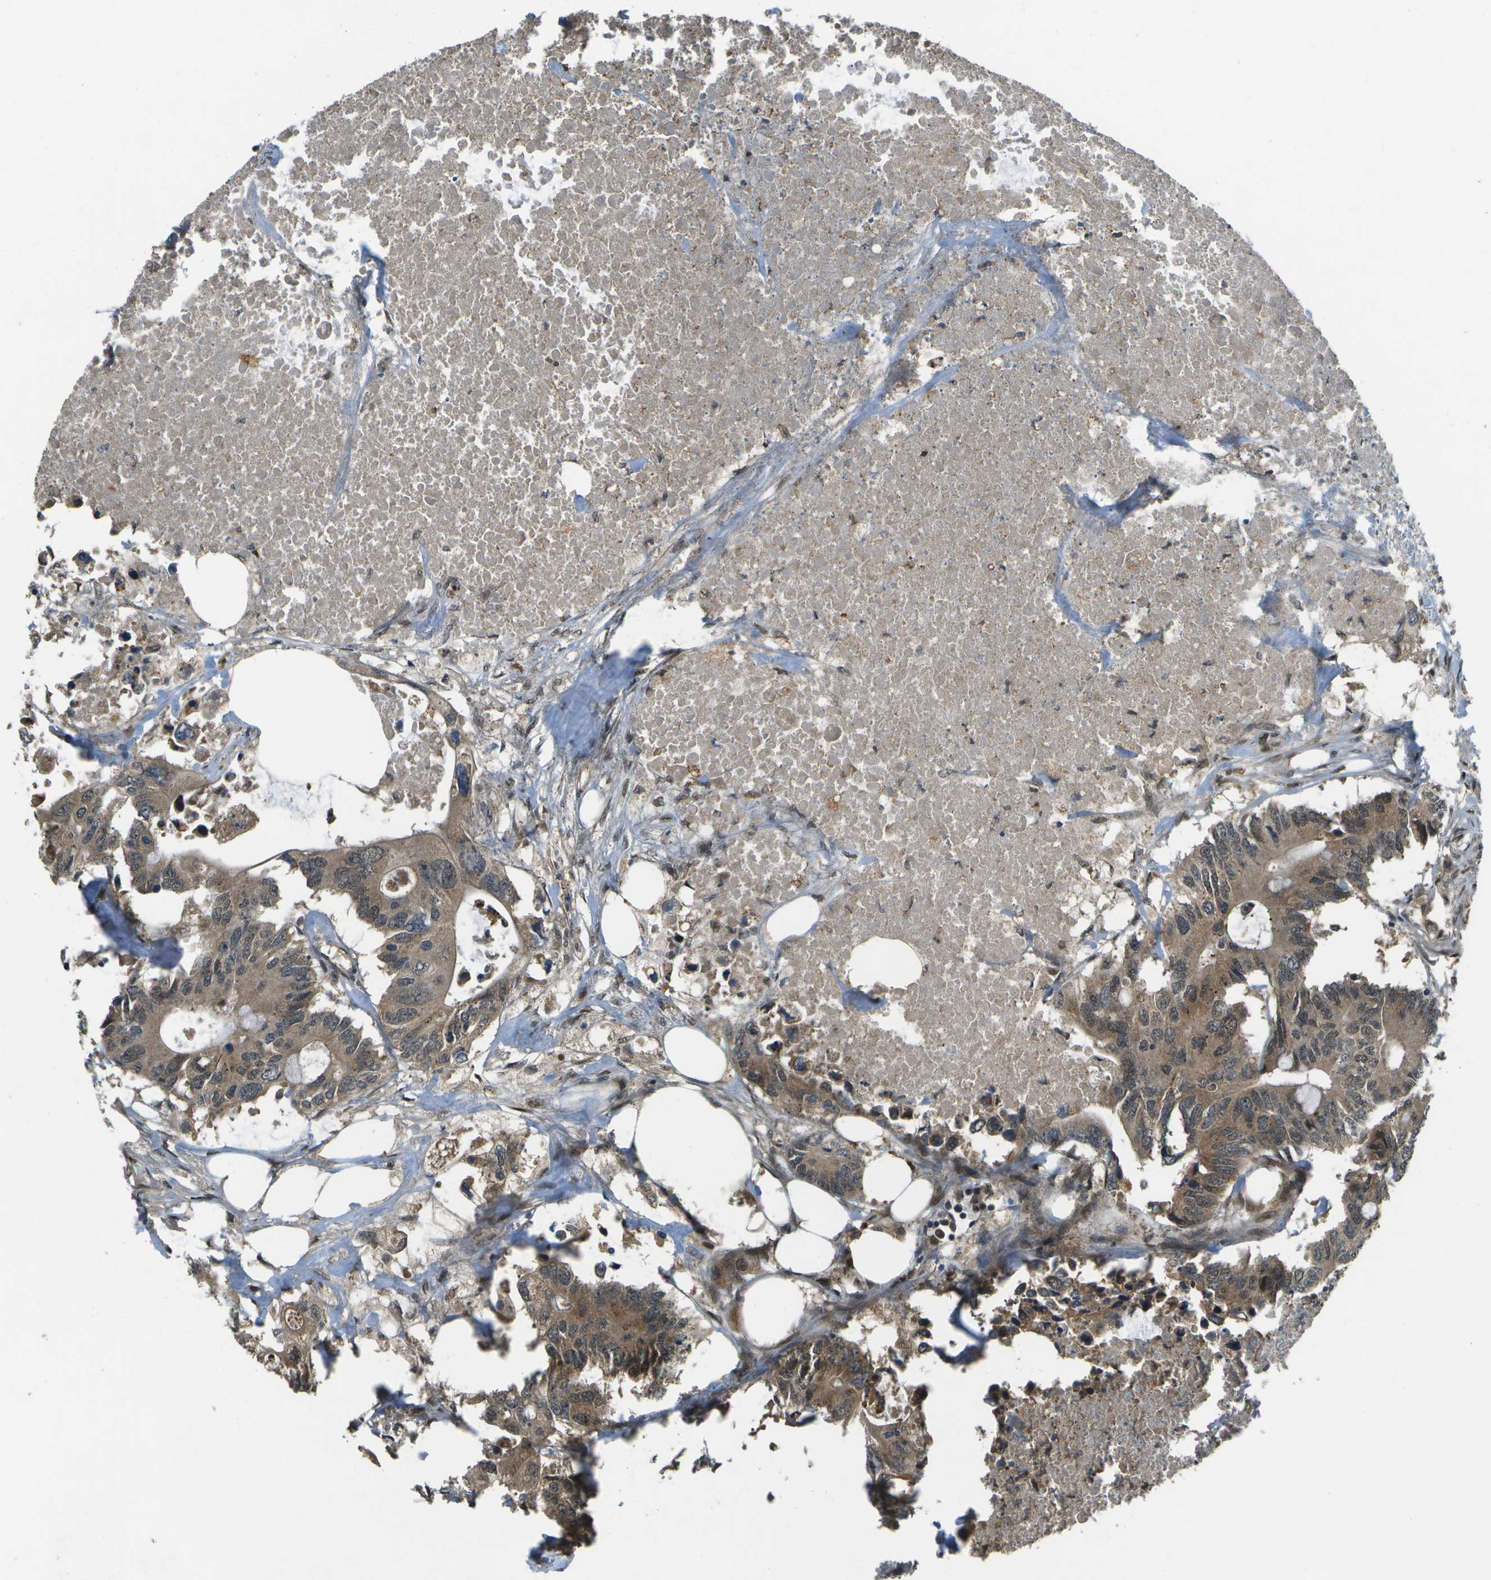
{"staining": {"intensity": "moderate", "quantity": ">75%", "location": "cytoplasmic/membranous,nuclear"}, "tissue": "colorectal cancer", "cell_type": "Tumor cells", "image_type": "cancer", "snomed": [{"axis": "morphology", "description": "Adenocarcinoma, NOS"}, {"axis": "topography", "description": "Colon"}], "caption": "Adenocarcinoma (colorectal) stained with a brown dye reveals moderate cytoplasmic/membranous and nuclear positive positivity in approximately >75% of tumor cells.", "gene": "GANC", "patient": {"sex": "male", "age": 71}}